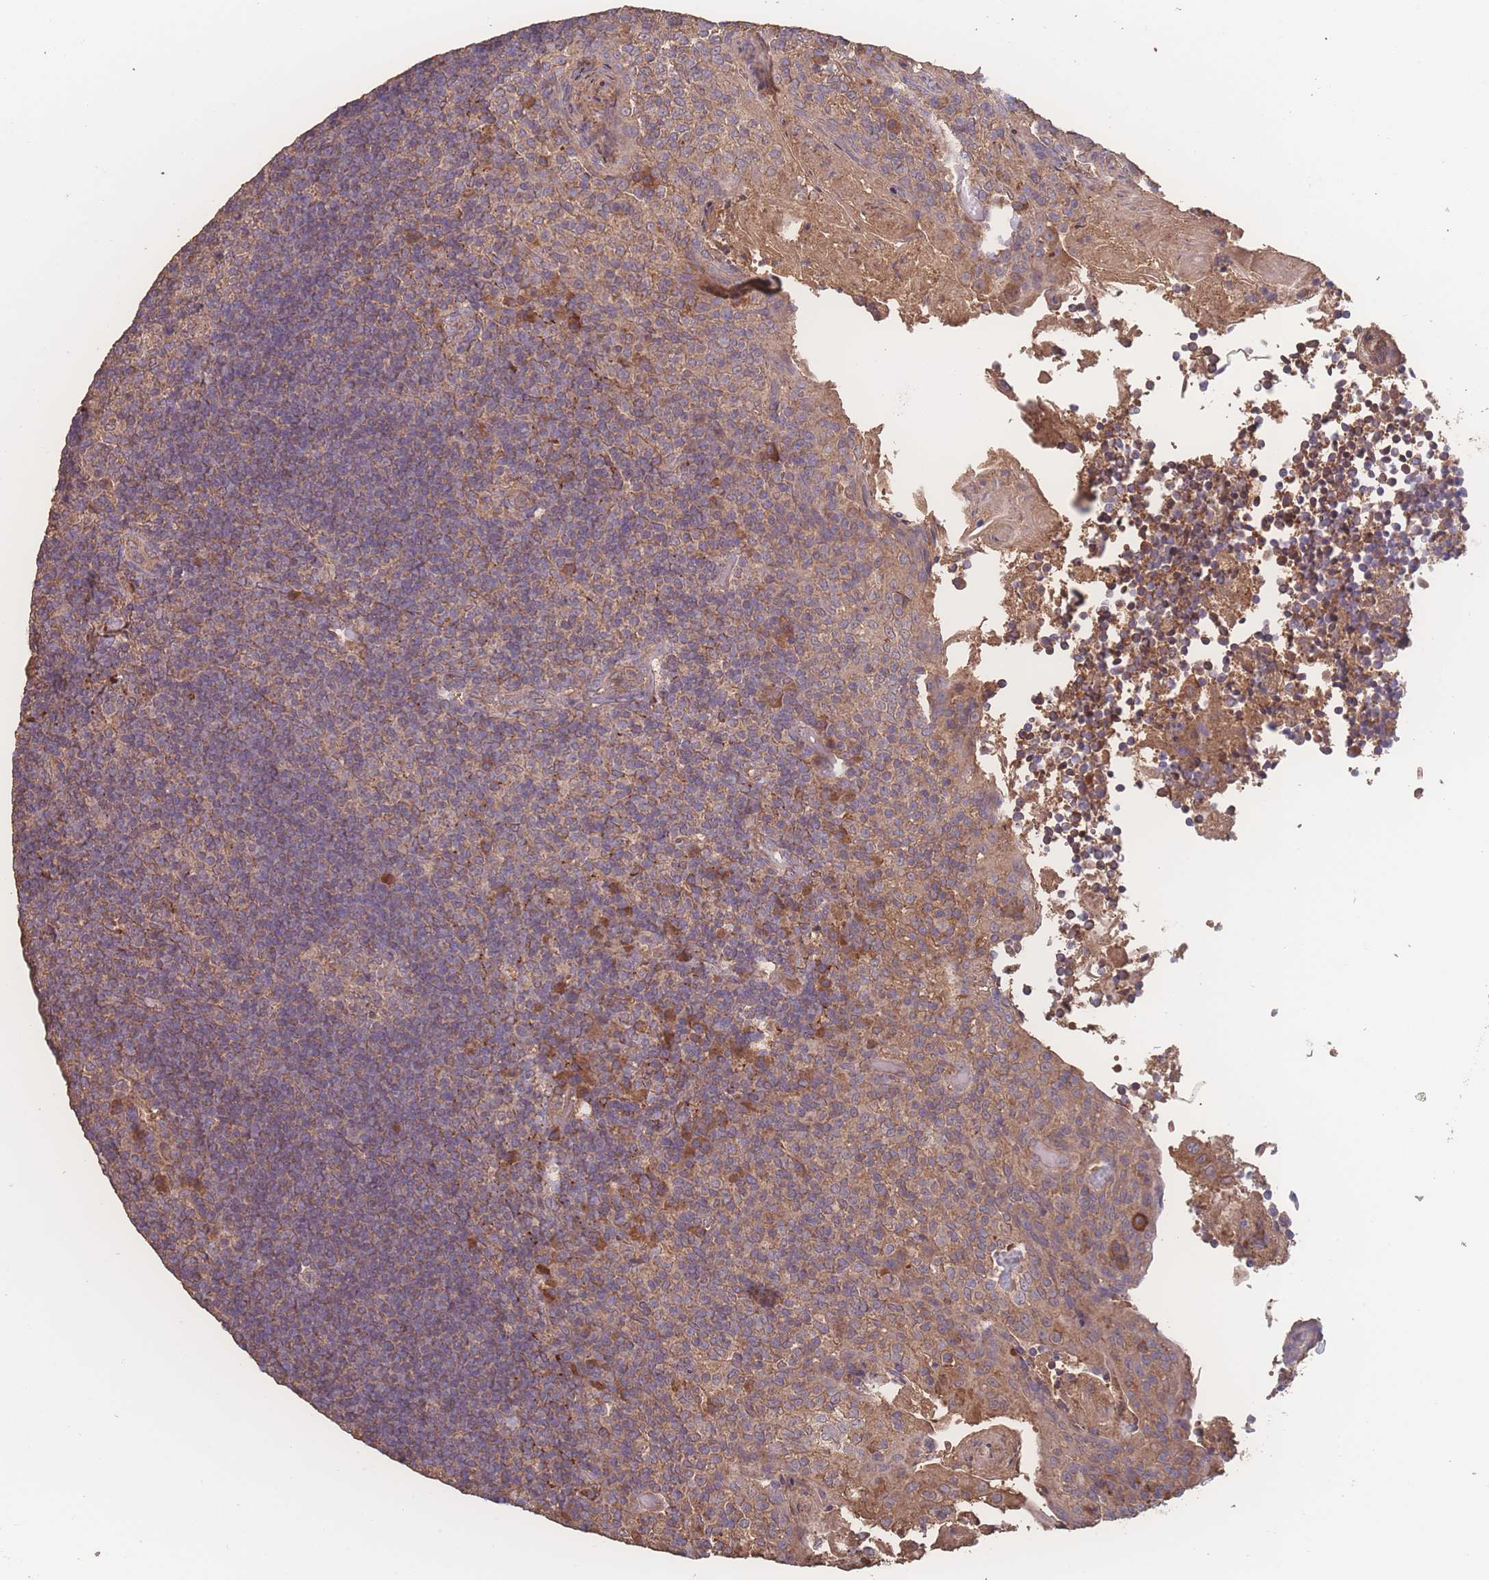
{"staining": {"intensity": "weak", "quantity": "25%-75%", "location": "cytoplasmic/membranous"}, "tissue": "tonsil", "cell_type": "Germinal center cells", "image_type": "normal", "snomed": [{"axis": "morphology", "description": "Normal tissue, NOS"}, {"axis": "topography", "description": "Tonsil"}], "caption": "The immunohistochemical stain shows weak cytoplasmic/membranous staining in germinal center cells of benign tonsil.", "gene": "ATXN10", "patient": {"sex": "female", "age": 10}}